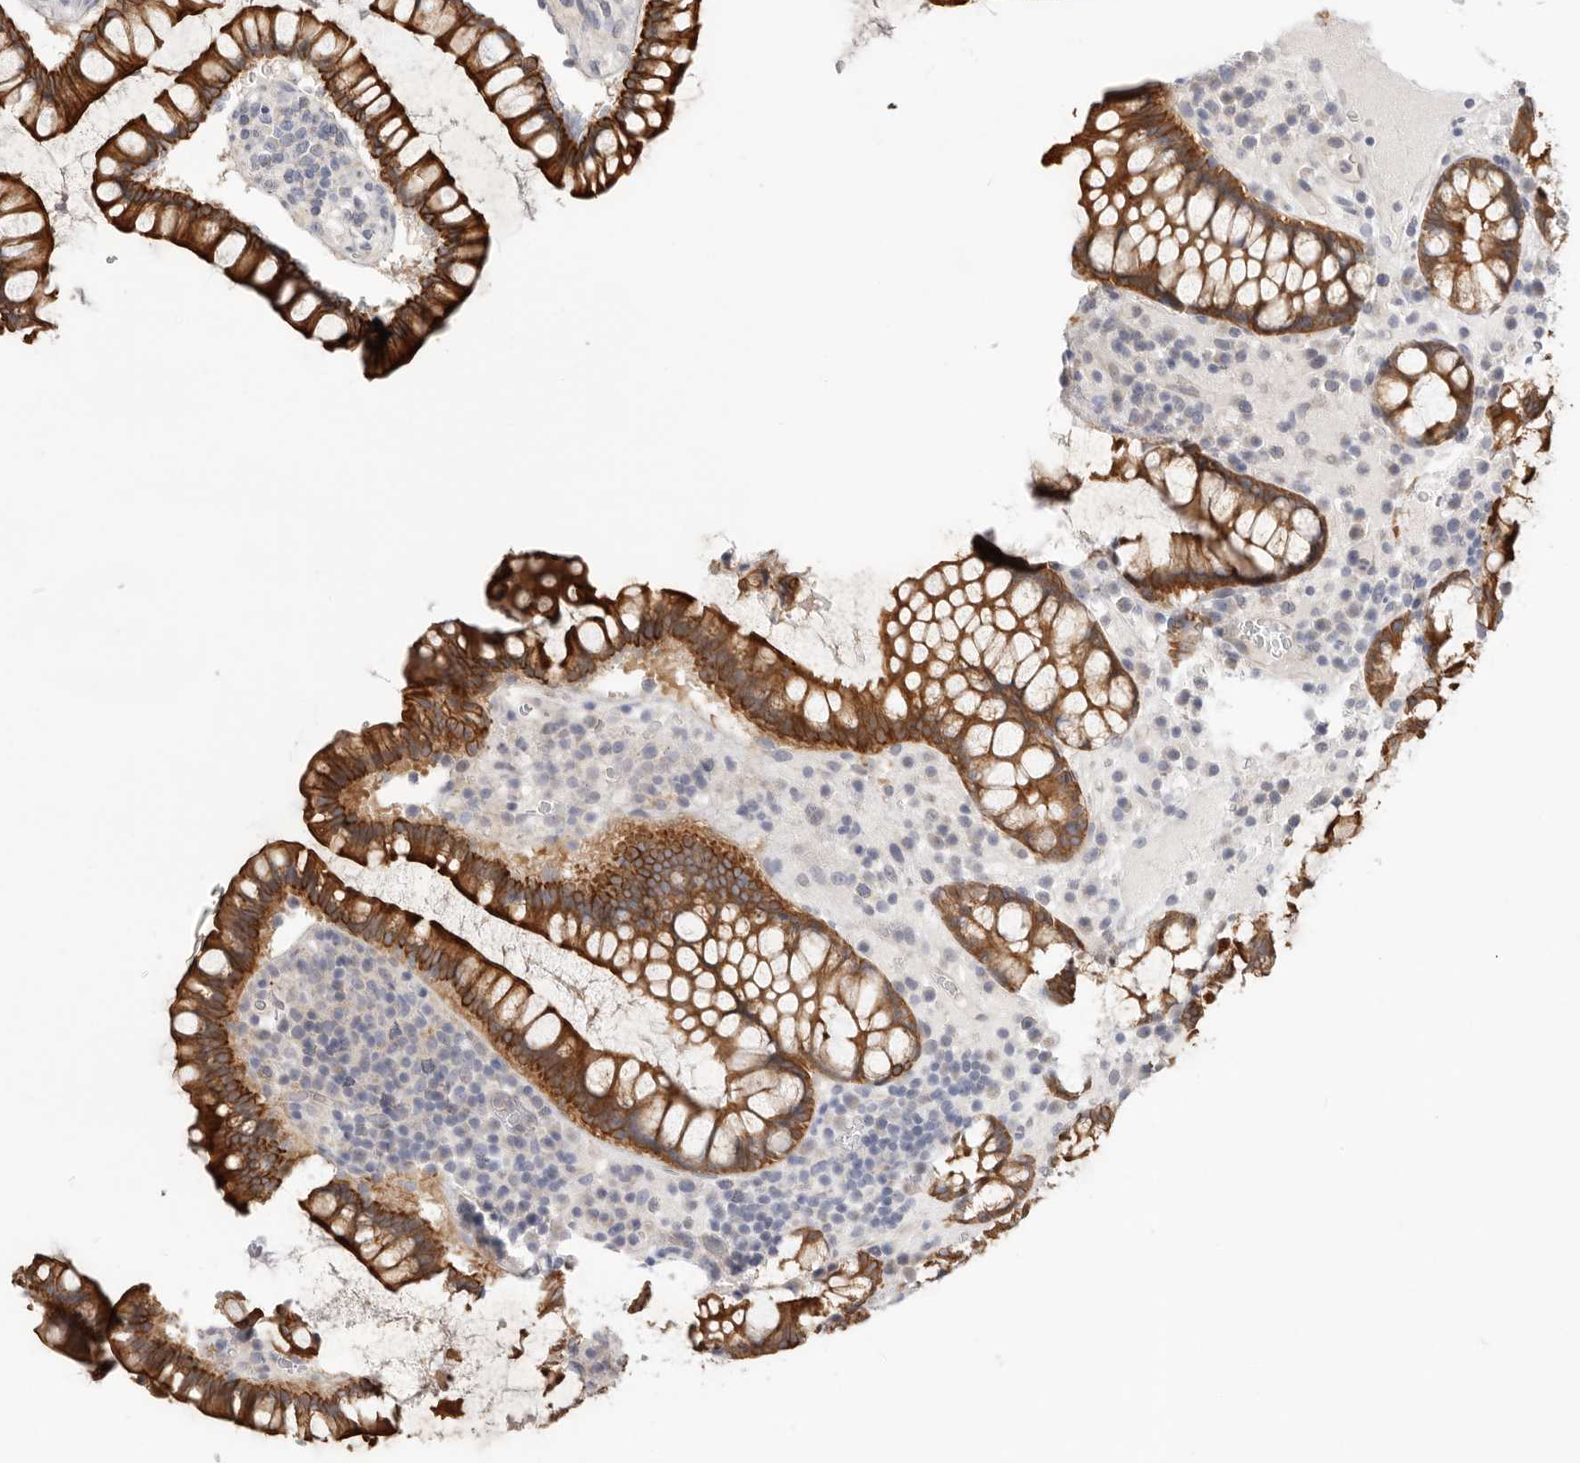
{"staining": {"intensity": "negative", "quantity": "none", "location": "none"}, "tissue": "colon", "cell_type": "Endothelial cells", "image_type": "normal", "snomed": [{"axis": "morphology", "description": "Normal tissue, NOS"}, {"axis": "topography", "description": "Colon"}], "caption": "Colon stained for a protein using immunohistochemistry (IHC) displays no expression endothelial cells.", "gene": "USH1C", "patient": {"sex": "female", "age": 79}}